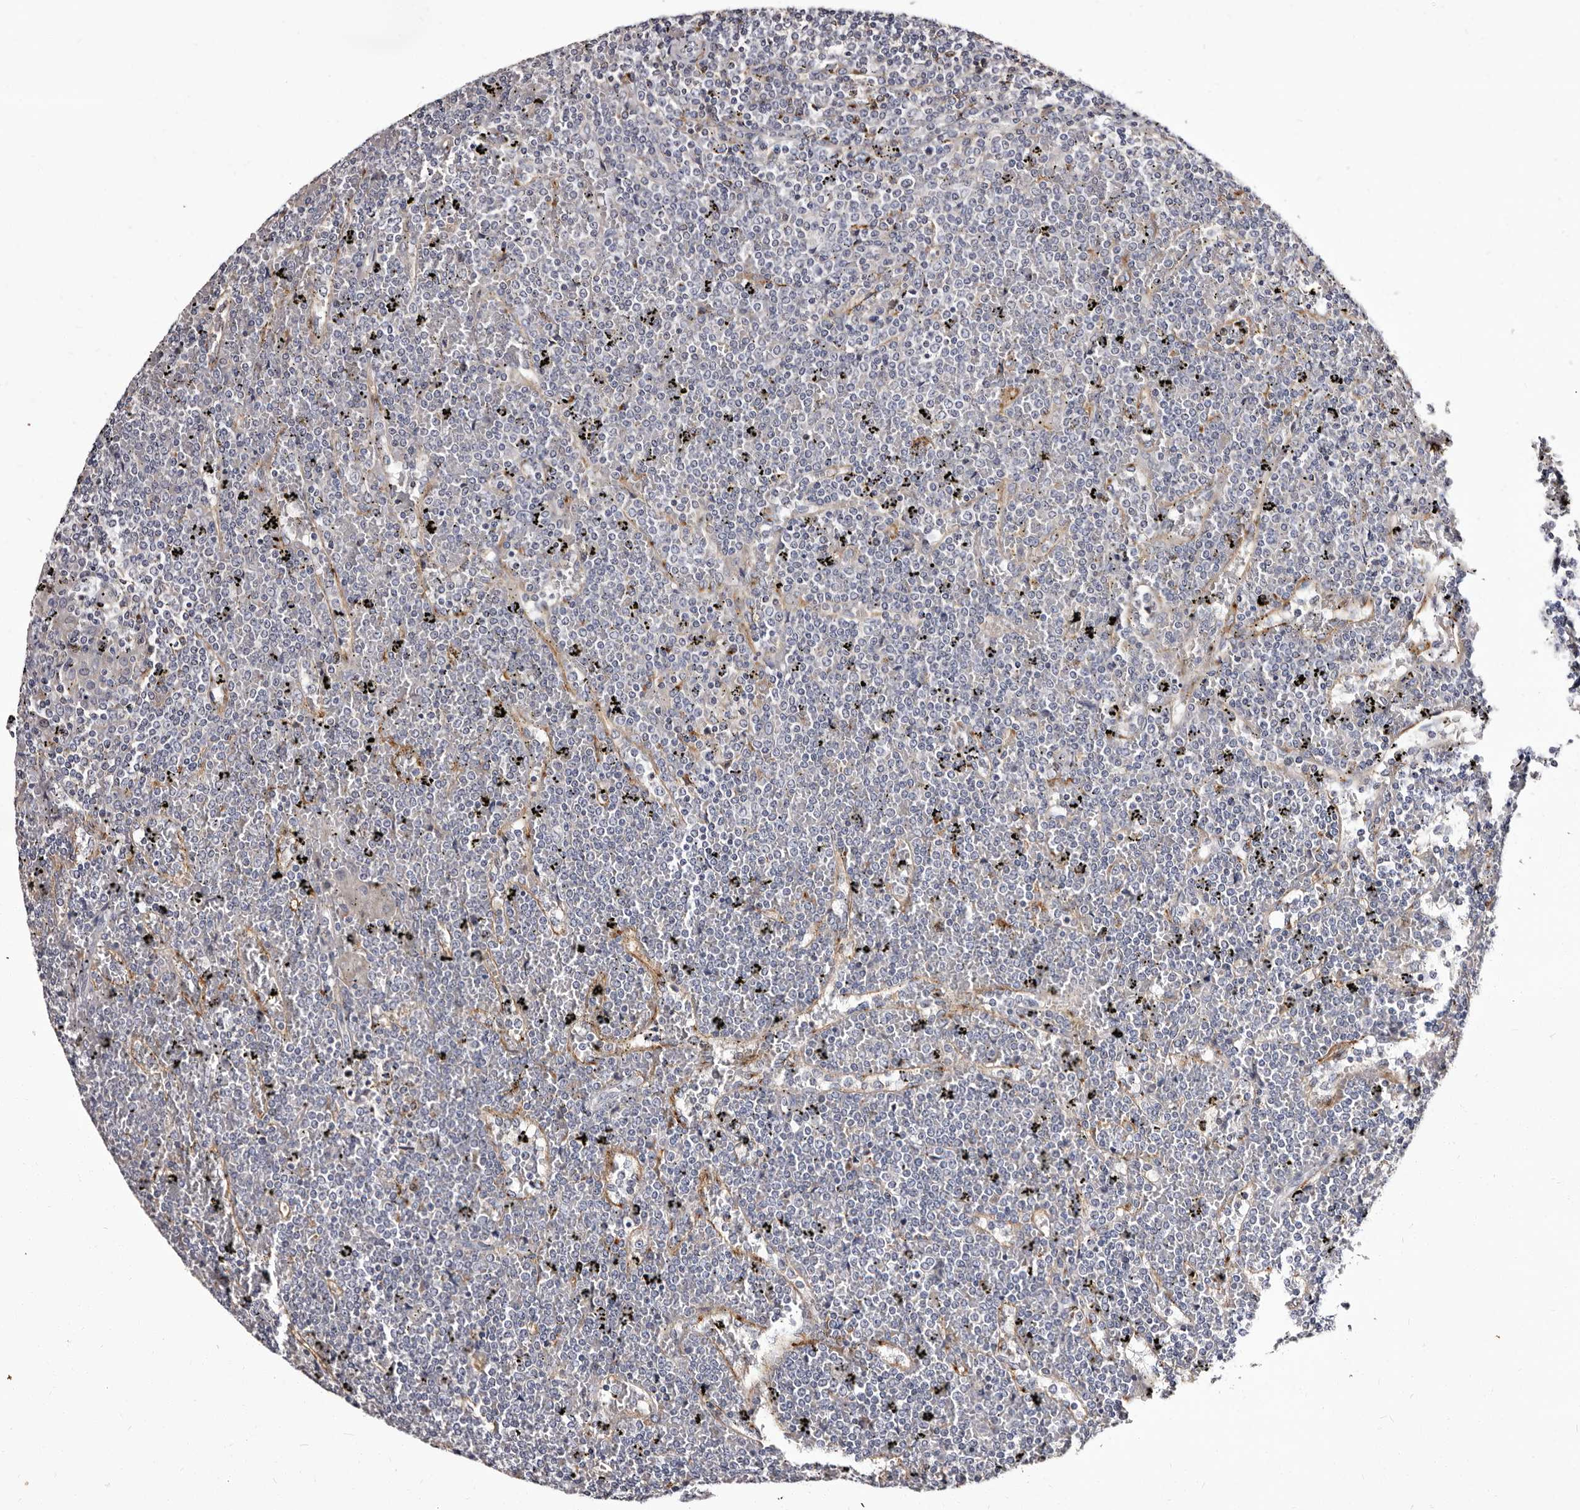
{"staining": {"intensity": "negative", "quantity": "none", "location": "none"}, "tissue": "lymphoma", "cell_type": "Tumor cells", "image_type": "cancer", "snomed": [{"axis": "morphology", "description": "Malignant lymphoma, non-Hodgkin's type, Low grade"}, {"axis": "topography", "description": "Spleen"}], "caption": "Immunohistochemistry (IHC) of human malignant lymphoma, non-Hodgkin's type (low-grade) demonstrates no expression in tumor cells. (Brightfield microscopy of DAB IHC at high magnification).", "gene": "AUNIP", "patient": {"sex": "female", "age": 19}}